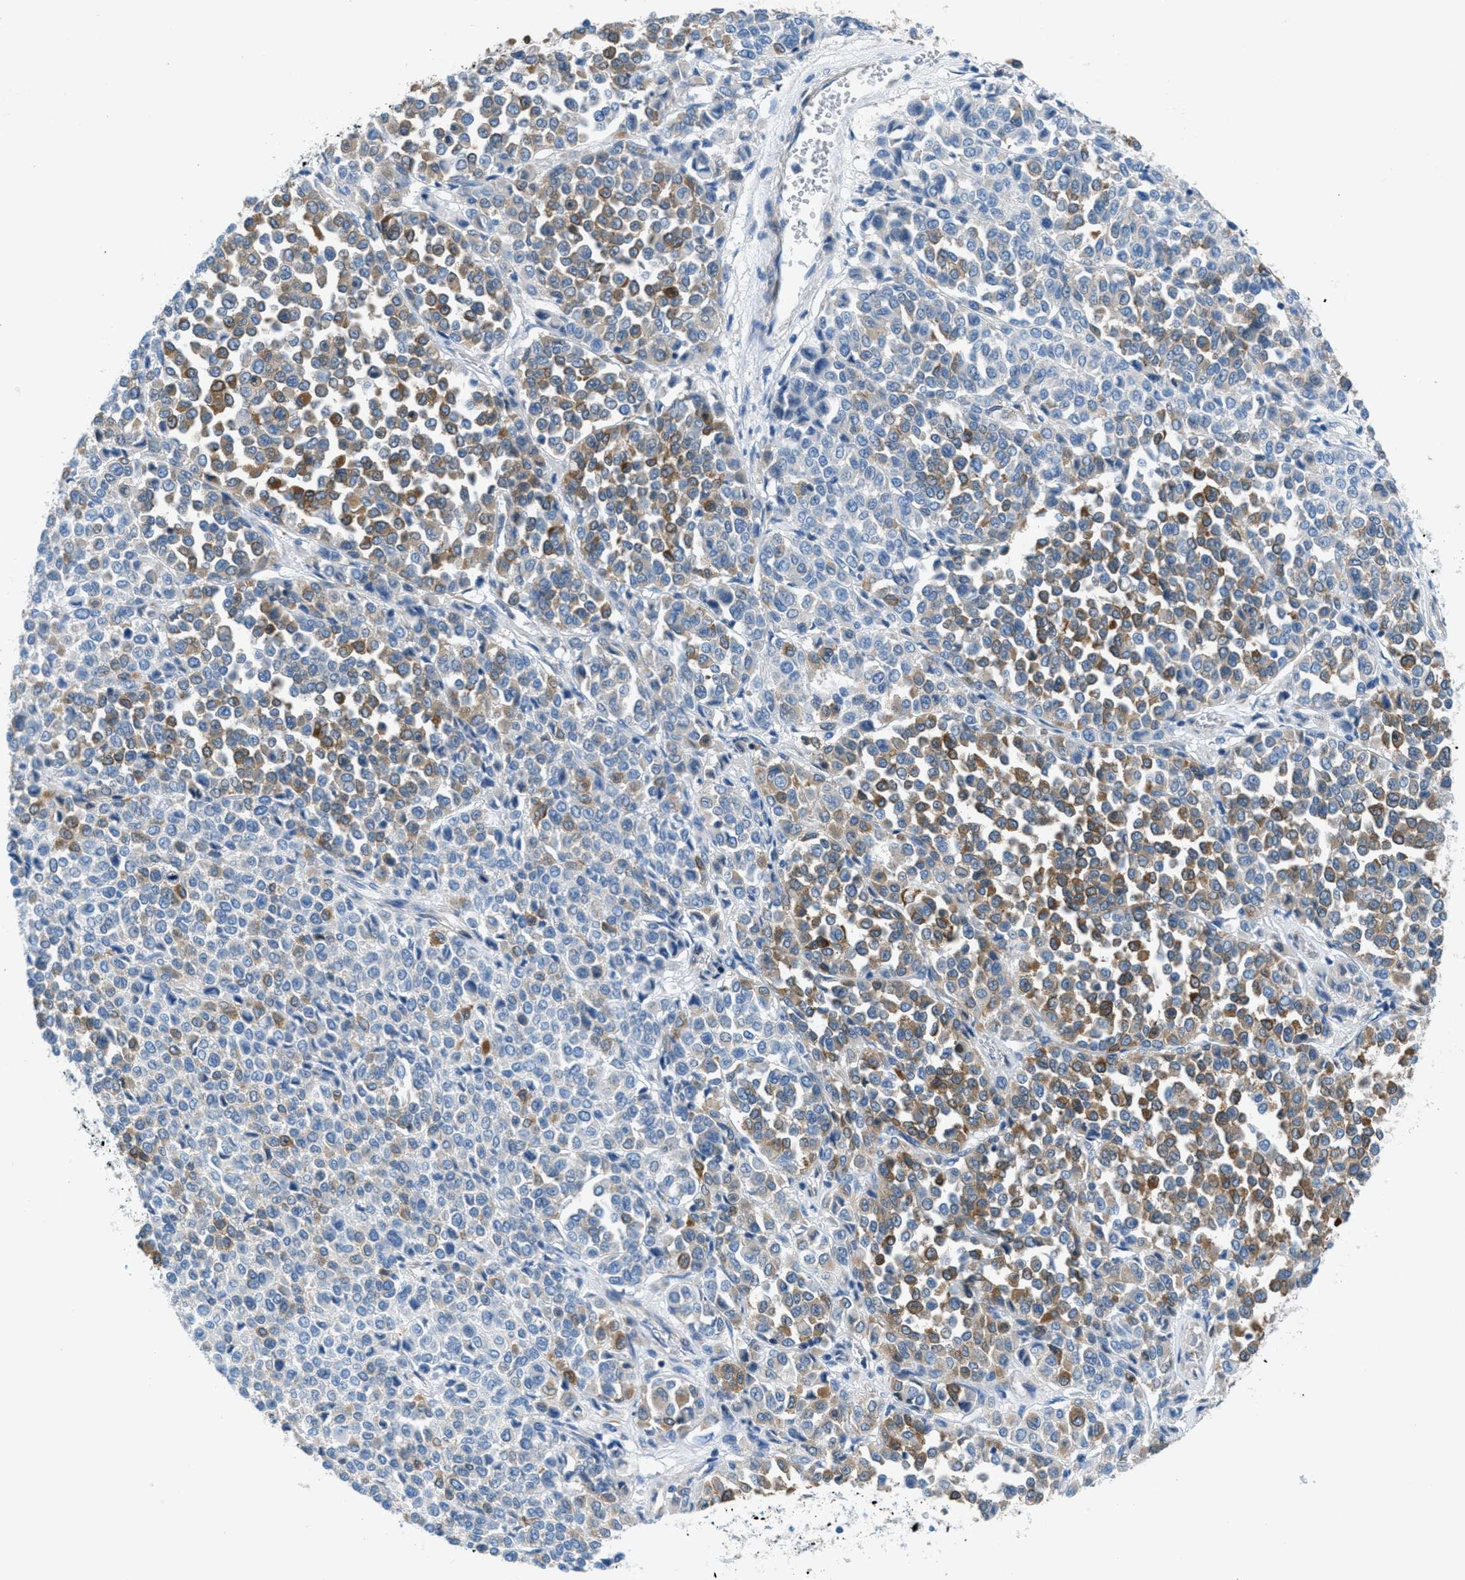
{"staining": {"intensity": "moderate", "quantity": "25%-75%", "location": "cytoplasmic/membranous"}, "tissue": "melanoma", "cell_type": "Tumor cells", "image_type": "cancer", "snomed": [{"axis": "morphology", "description": "Malignant melanoma, Metastatic site"}, {"axis": "topography", "description": "Pancreas"}], "caption": "IHC staining of malignant melanoma (metastatic site), which displays medium levels of moderate cytoplasmic/membranous staining in approximately 25%-75% of tumor cells indicating moderate cytoplasmic/membranous protein staining. The staining was performed using DAB (3,3'-diaminobenzidine) (brown) for protein detection and nuclei were counterstained in hematoxylin (blue).", "gene": "MAPRE2", "patient": {"sex": "female", "age": 30}}